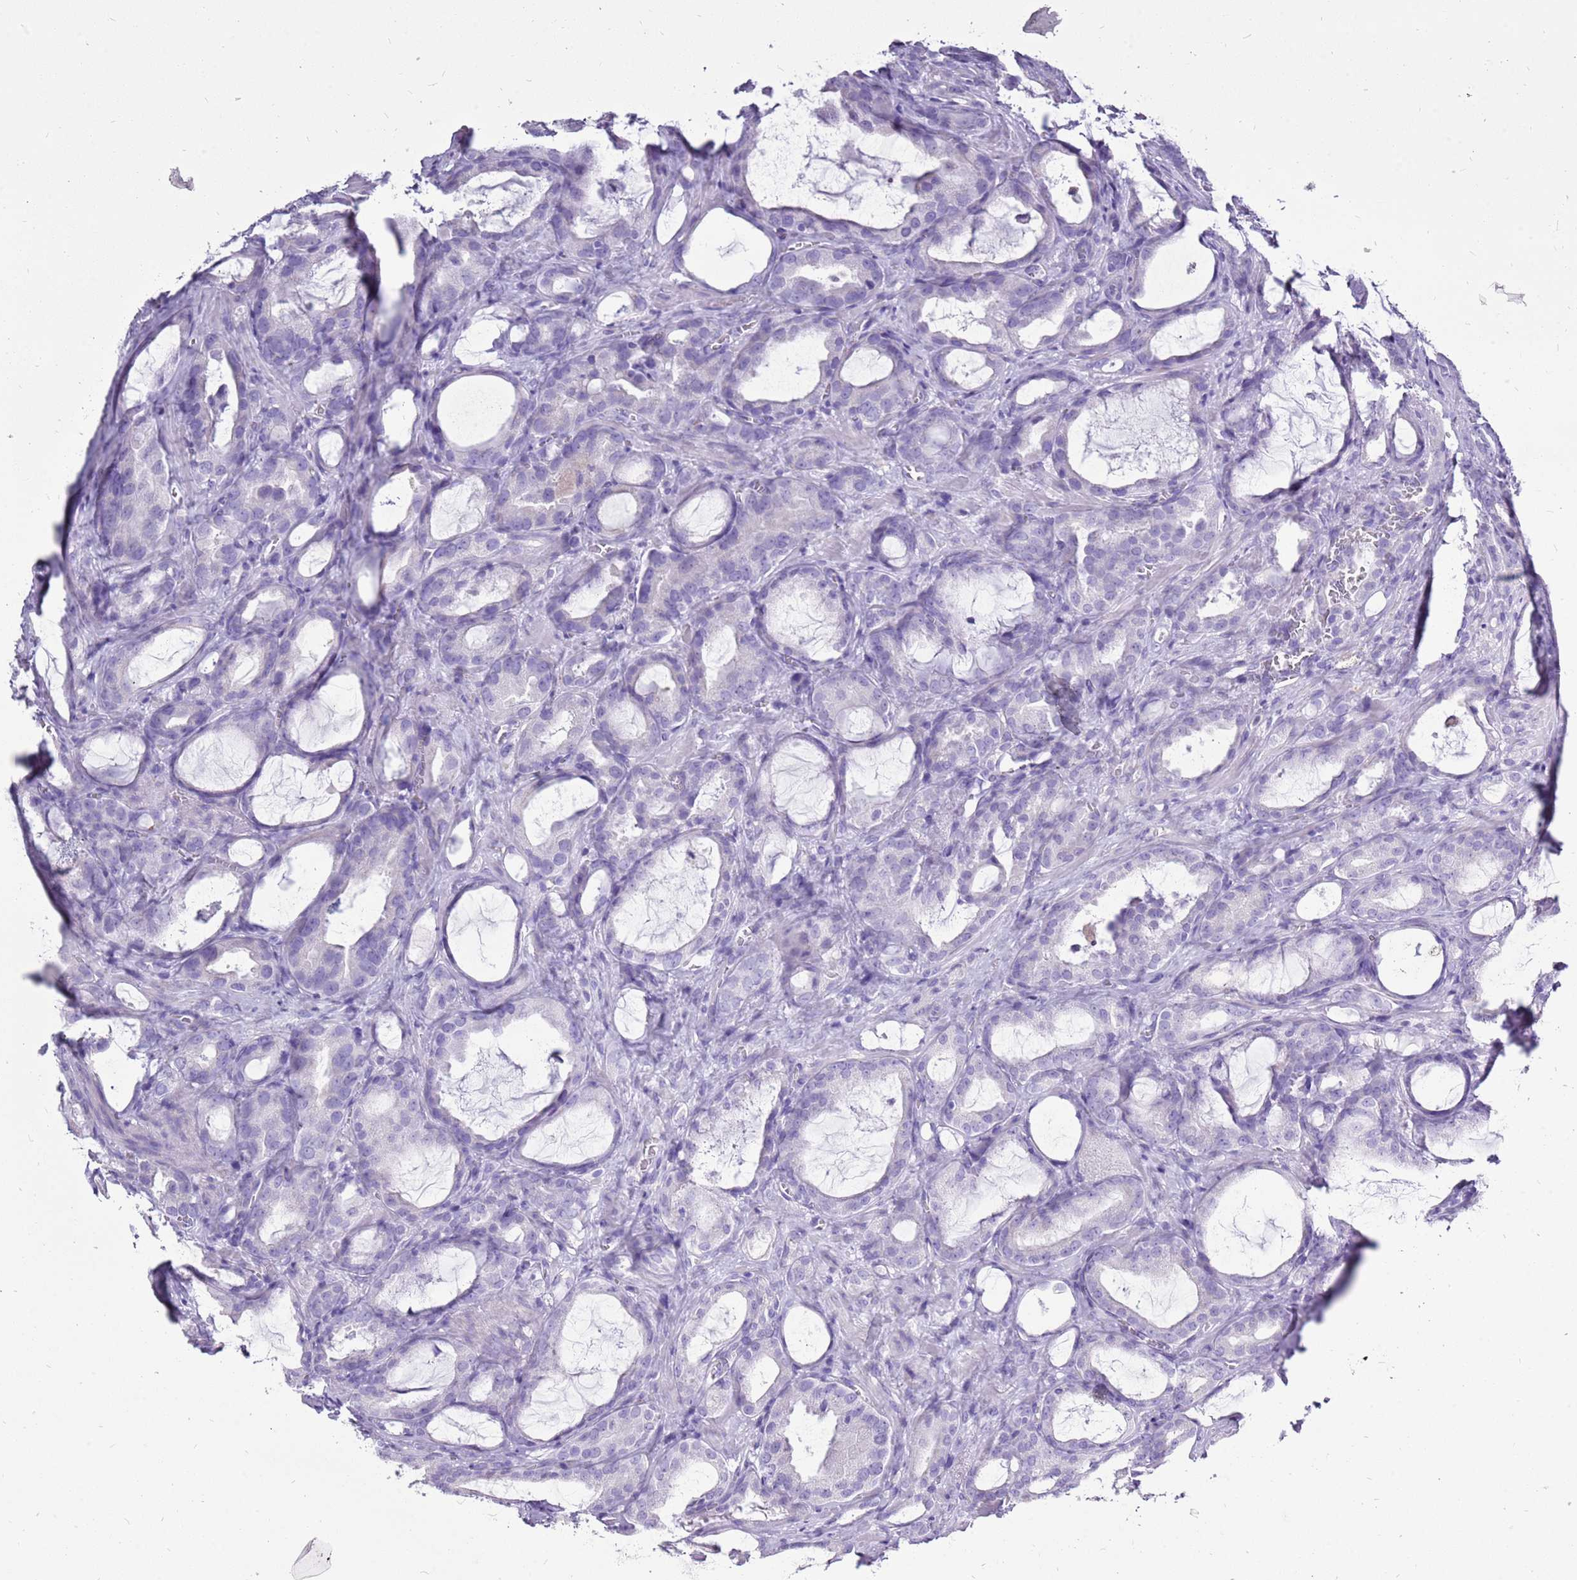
{"staining": {"intensity": "negative", "quantity": "none", "location": "none"}, "tissue": "prostate cancer", "cell_type": "Tumor cells", "image_type": "cancer", "snomed": [{"axis": "morphology", "description": "Adenocarcinoma, High grade"}, {"axis": "topography", "description": "Prostate"}], "caption": "This is an immunohistochemistry (IHC) micrograph of human prostate cancer. There is no expression in tumor cells.", "gene": "ACSS3", "patient": {"sex": "male", "age": 72}}